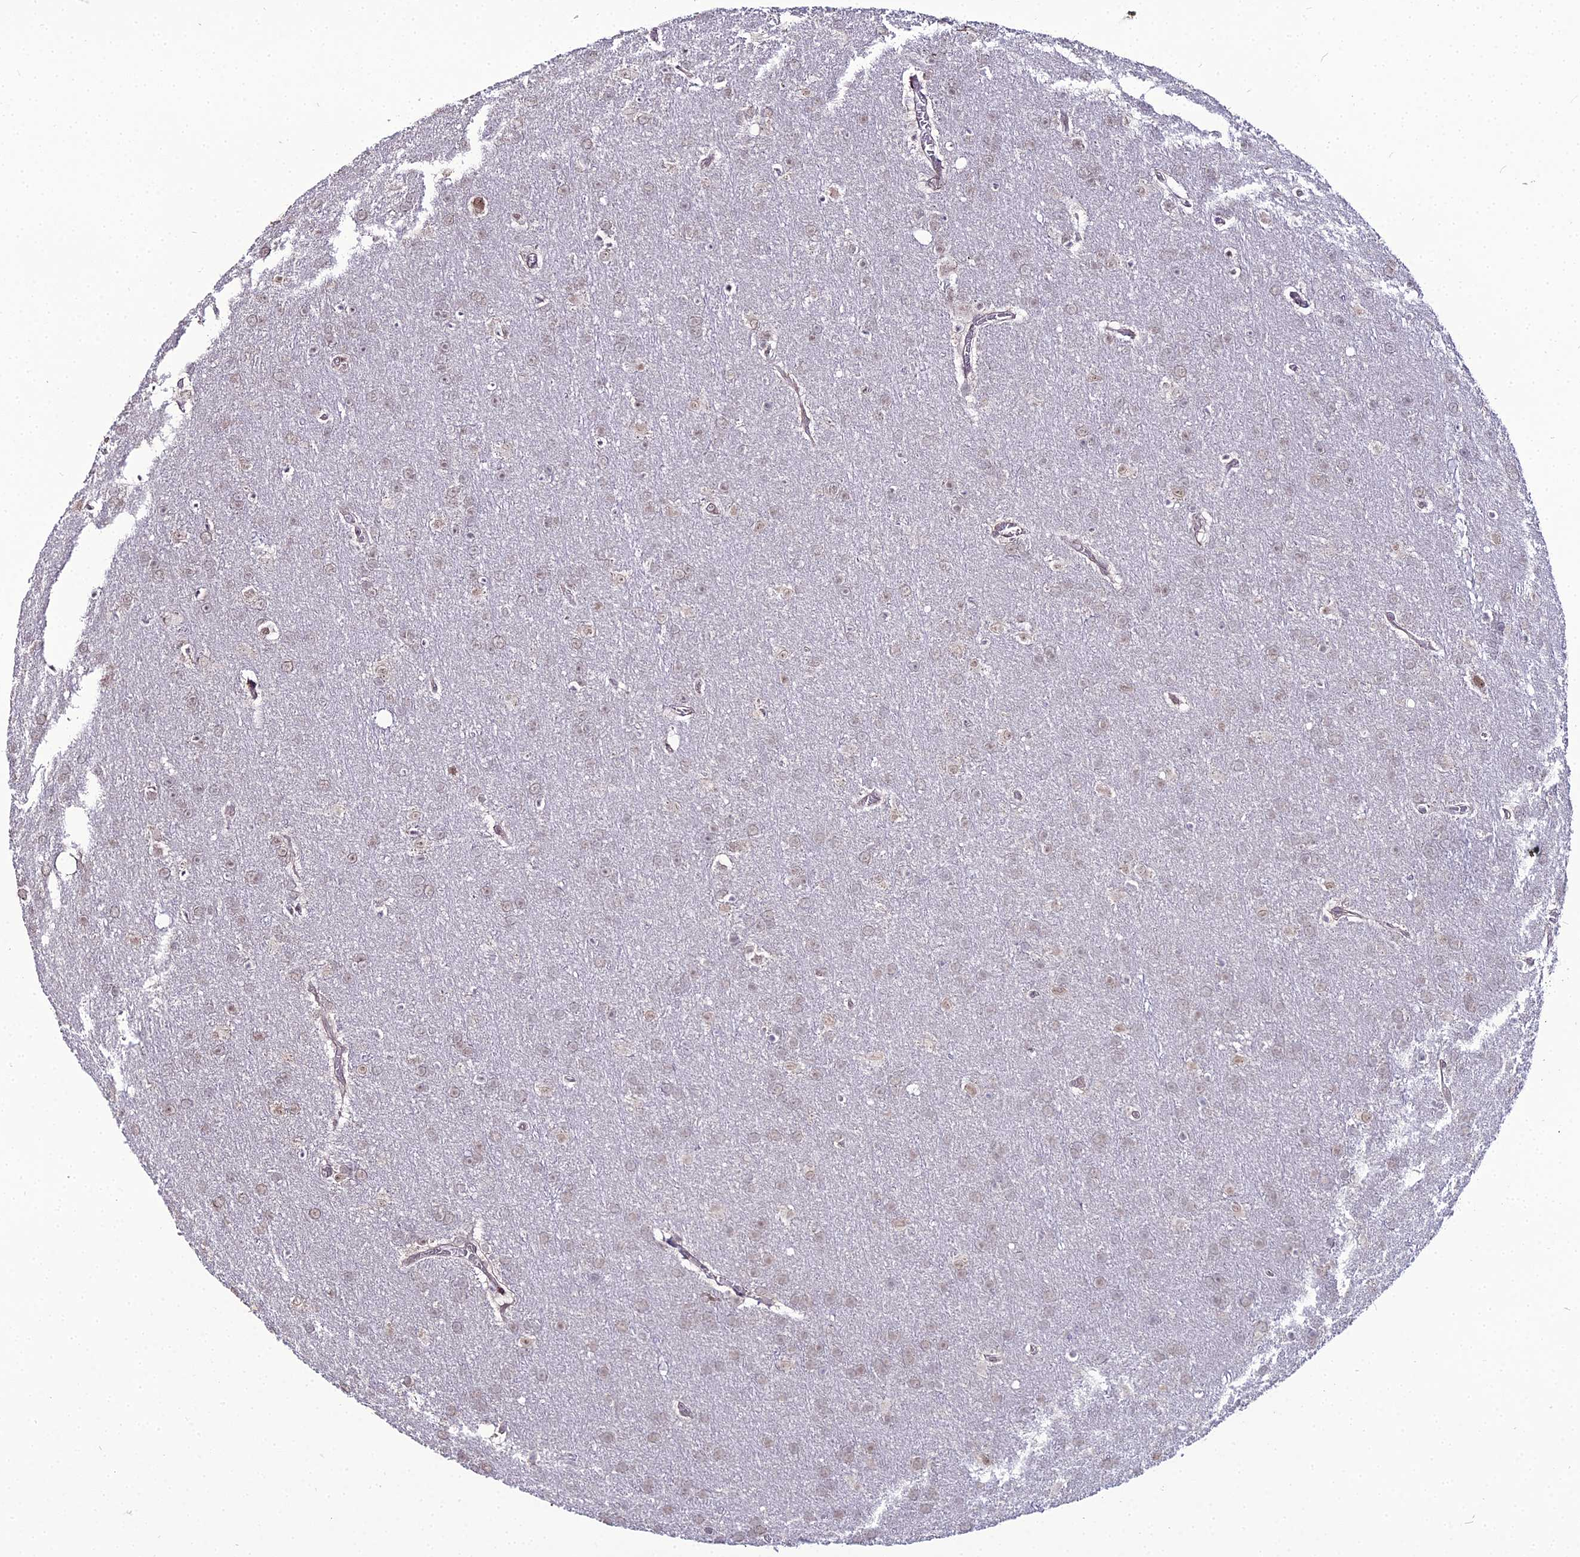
{"staining": {"intensity": "negative", "quantity": "none", "location": "none"}, "tissue": "glioma", "cell_type": "Tumor cells", "image_type": "cancer", "snomed": [{"axis": "morphology", "description": "Glioma, malignant, Low grade"}, {"axis": "topography", "description": "Brain"}], "caption": "Immunohistochemistry (IHC) of human glioma exhibits no staining in tumor cells. Brightfield microscopy of IHC stained with DAB (3,3'-diaminobenzidine) (brown) and hematoxylin (blue), captured at high magnification.", "gene": "TROAP", "patient": {"sex": "female", "age": 32}}